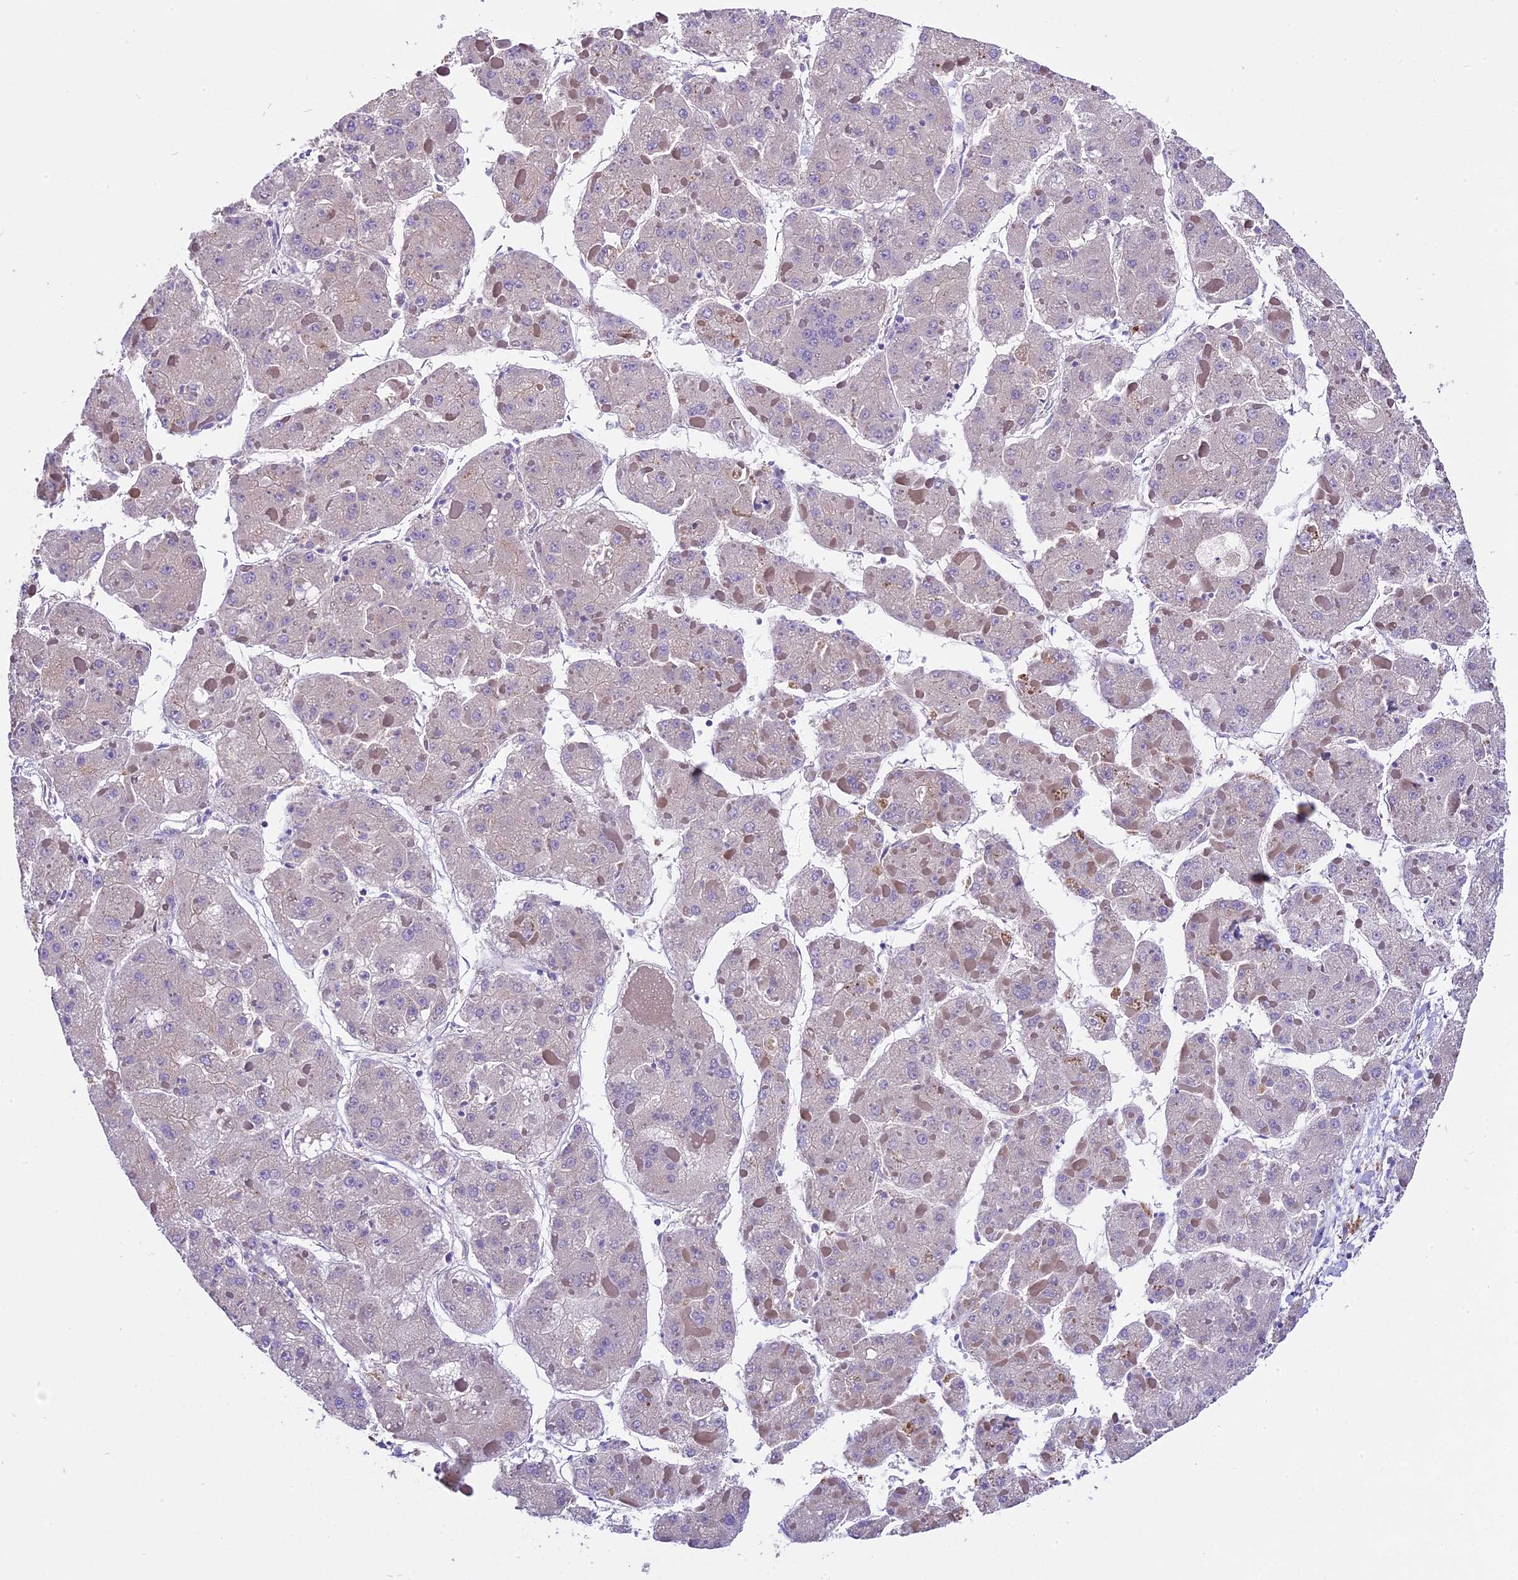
{"staining": {"intensity": "weak", "quantity": ">75%", "location": "cytoplasmic/membranous"}, "tissue": "liver cancer", "cell_type": "Tumor cells", "image_type": "cancer", "snomed": [{"axis": "morphology", "description": "Carcinoma, Hepatocellular, NOS"}, {"axis": "topography", "description": "Liver"}], "caption": "Immunohistochemistry (IHC) image of human hepatocellular carcinoma (liver) stained for a protein (brown), which demonstrates low levels of weak cytoplasmic/membranous expression in about >75% of tumor cells.", "gene": "PEMT", "patient": {"sex": "female", "age": 73}}